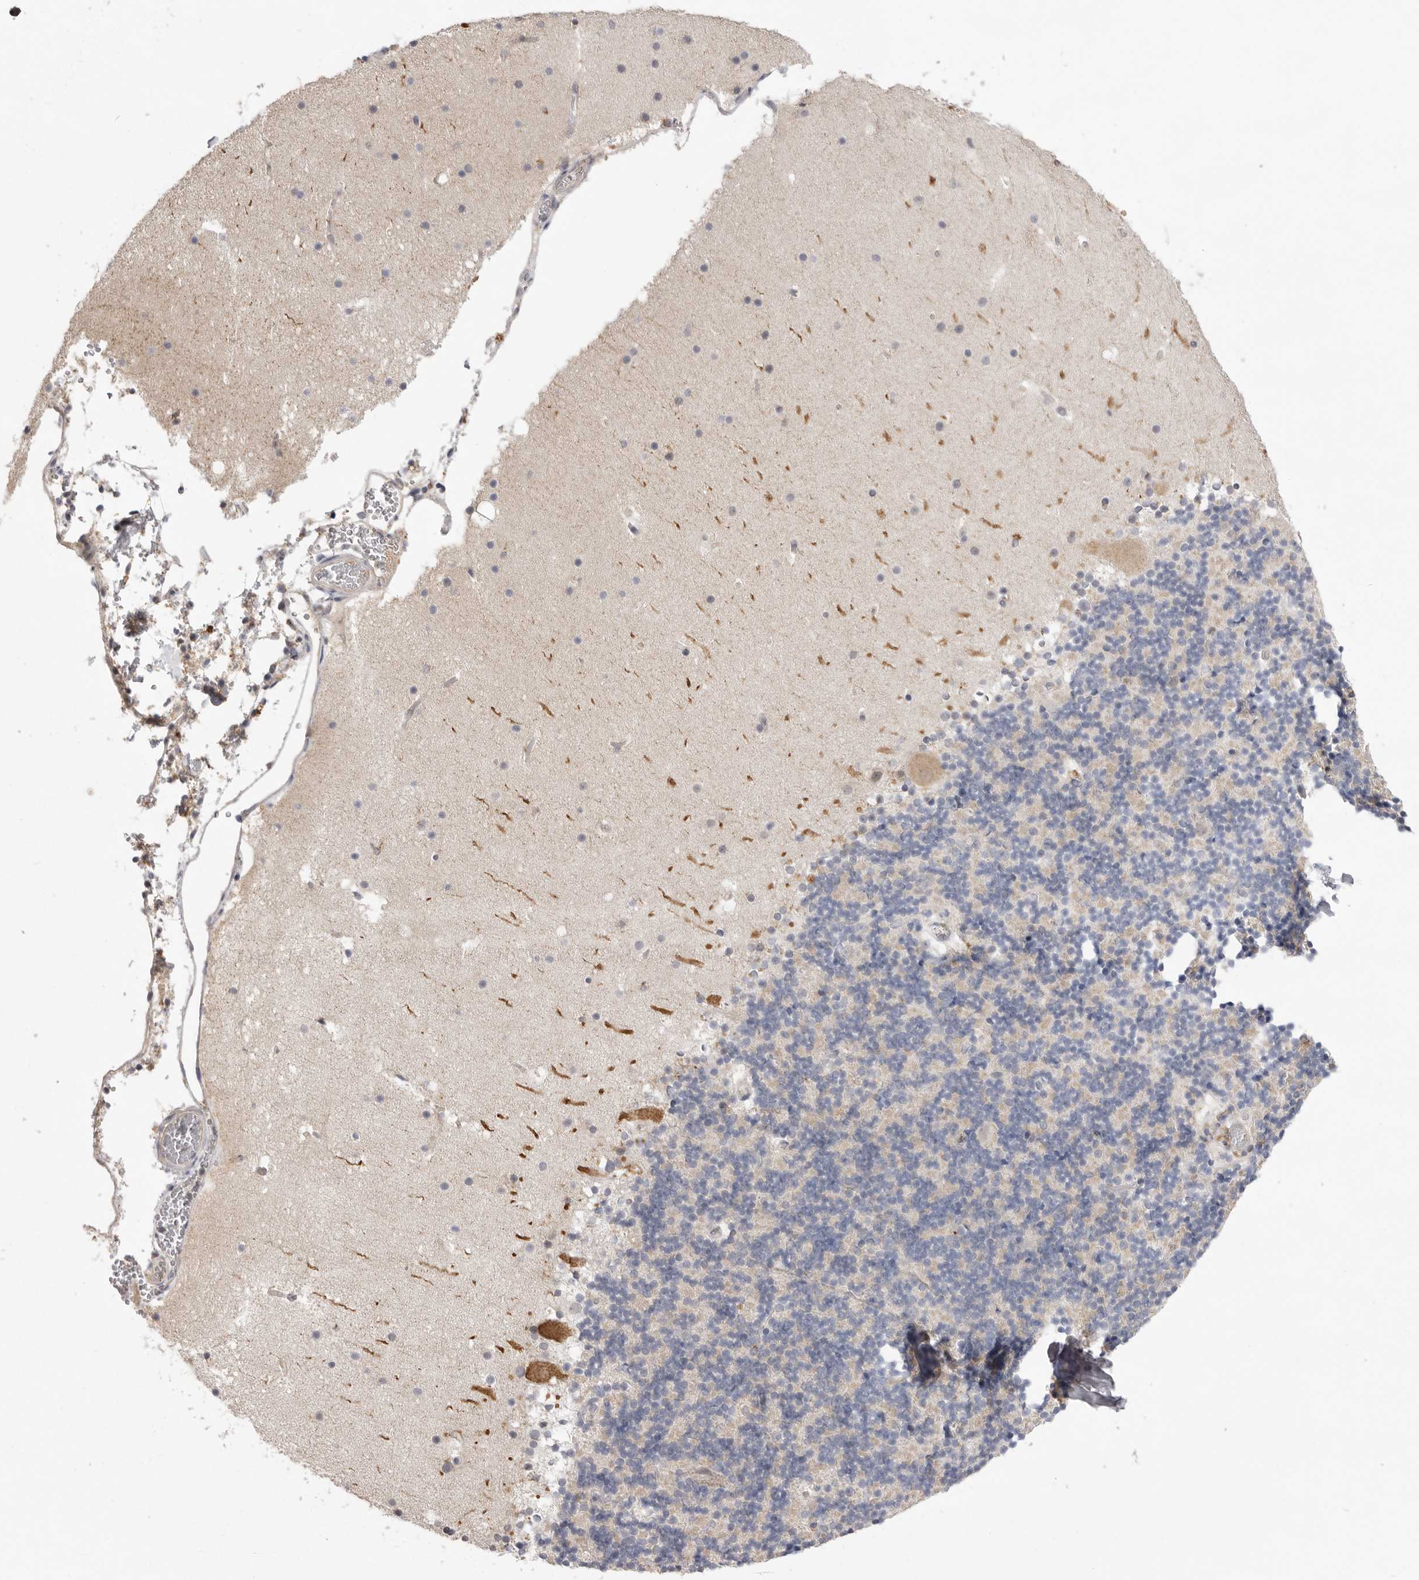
{"staining": {"intensity": "negative", "quantity": "none", "location": "none"}, "tissue": "cerebellum", "cell_type": "Cells in granular layer", "image_type": "normal", "snomed": [{"axis": "morphology", "description": "Normal tissue, NOS"}, {"axis": "topography", "description": "Cerebellum"}], "caption": "Protein analysis of benign cerebellum shows no significant staining in cells in granular layer. (Brightfield microscopy of DAB (3,3'-diaminobenzidine) immunohistochemistry at high magnification).", "gene": "TLR3", "patient": {"sex": "male", "age": 57}}